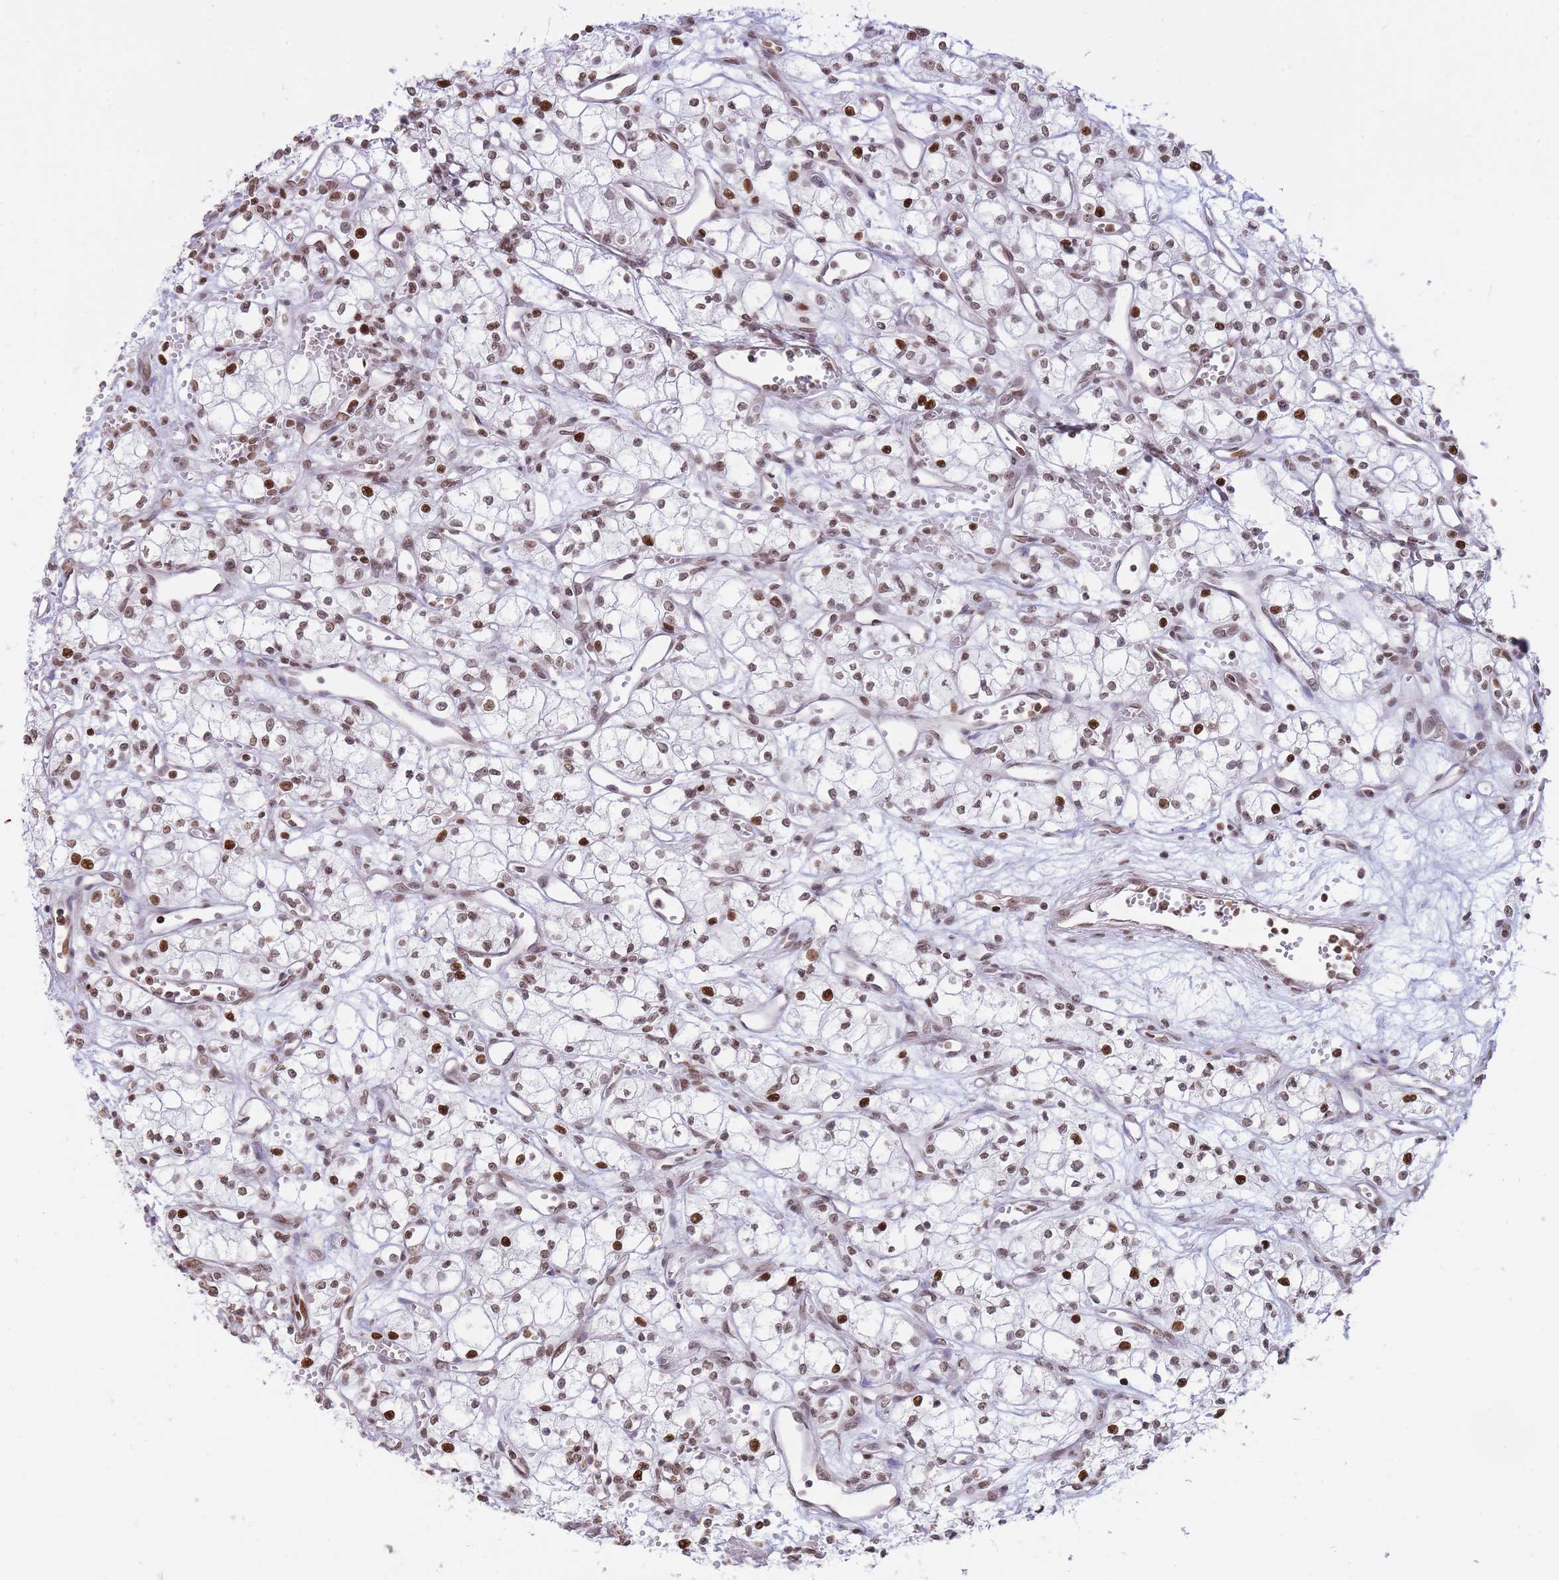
{"staining": {"intensity": "moderate", "quantity": ">75%", "location": "nuclear"}, "tissue": "renal cancer", "cell_type": "Tumor cells", "image_type": "cancer", "snomed": [{"axis": "morphology", "description": "Adenocarcinoma, NOS"}, {"axis": "topography", "description": "Kidney"}], "caption": "Protein staining of renal cancer (adenocarcinoma) tissue displays moderate nuclear expression in approximately >75% of tumor cells.", "gene": "SHISAL1", "patient": {"sex": "male", "age": 59}}